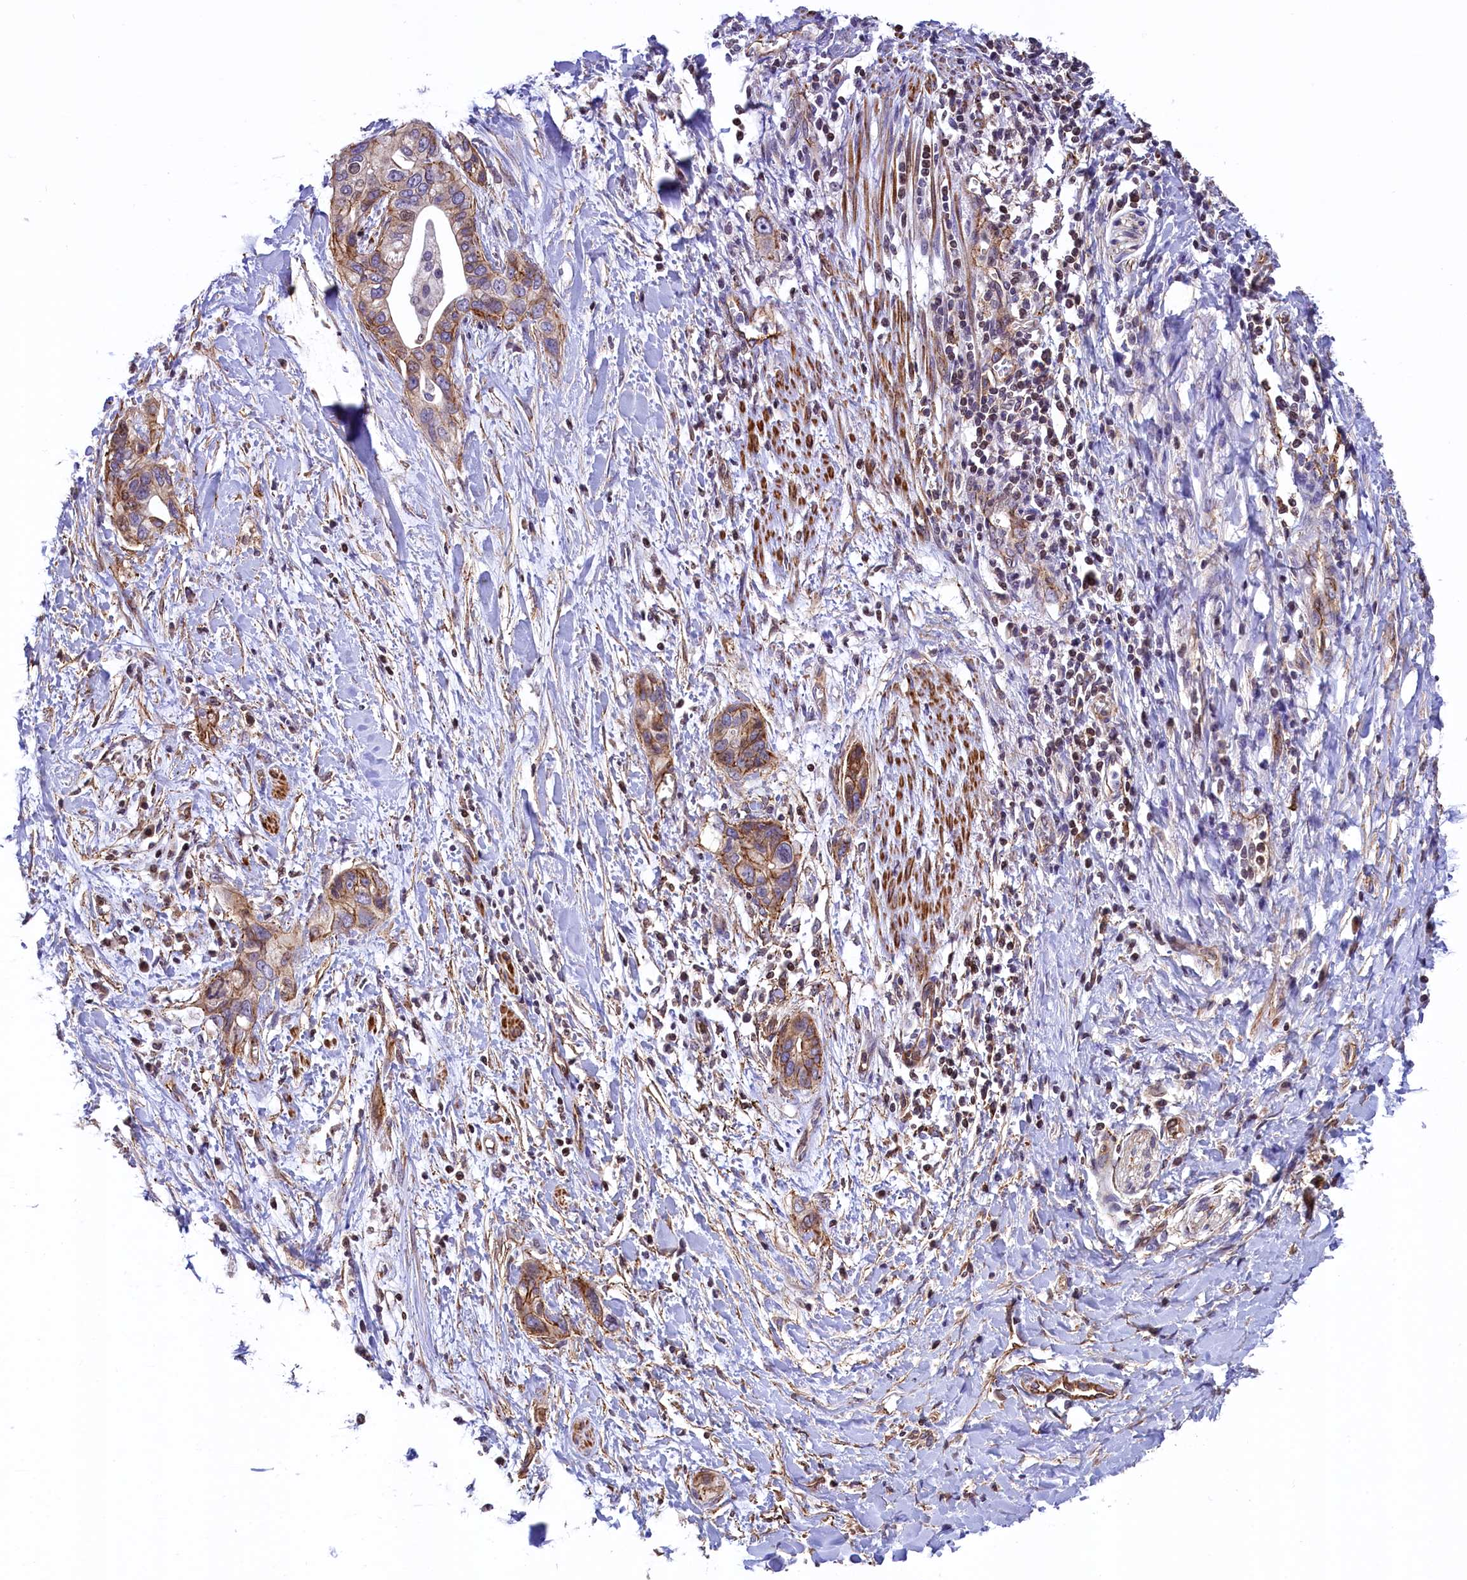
{"staining": {"intensity": "moderate", "quantity": ">75%", "location": "cytoplasmic/membranous"}, "tissue": "pancreatic cancer", "cell_type": "Tumor cells", "image_type": "cancer", "snomed": [{"axis": "morphology", "description": "Normal tissue, NOS"}, {"axis": "morphology", "description": "Adenocarcinoma, NOS"}, {"axis": "topography", "description": "Pancreas"}, {"axis": "topography", "description": "Peripheral nerve tissue"}], "caption": "This is an image of IHC staining of adenocarcinoma (pancreatic), which shows moderate expression in the cytoplasmic/membranous of tumor cells.", "gene": "ZNF2", "patient": {"sex": "male", "age": 59}}